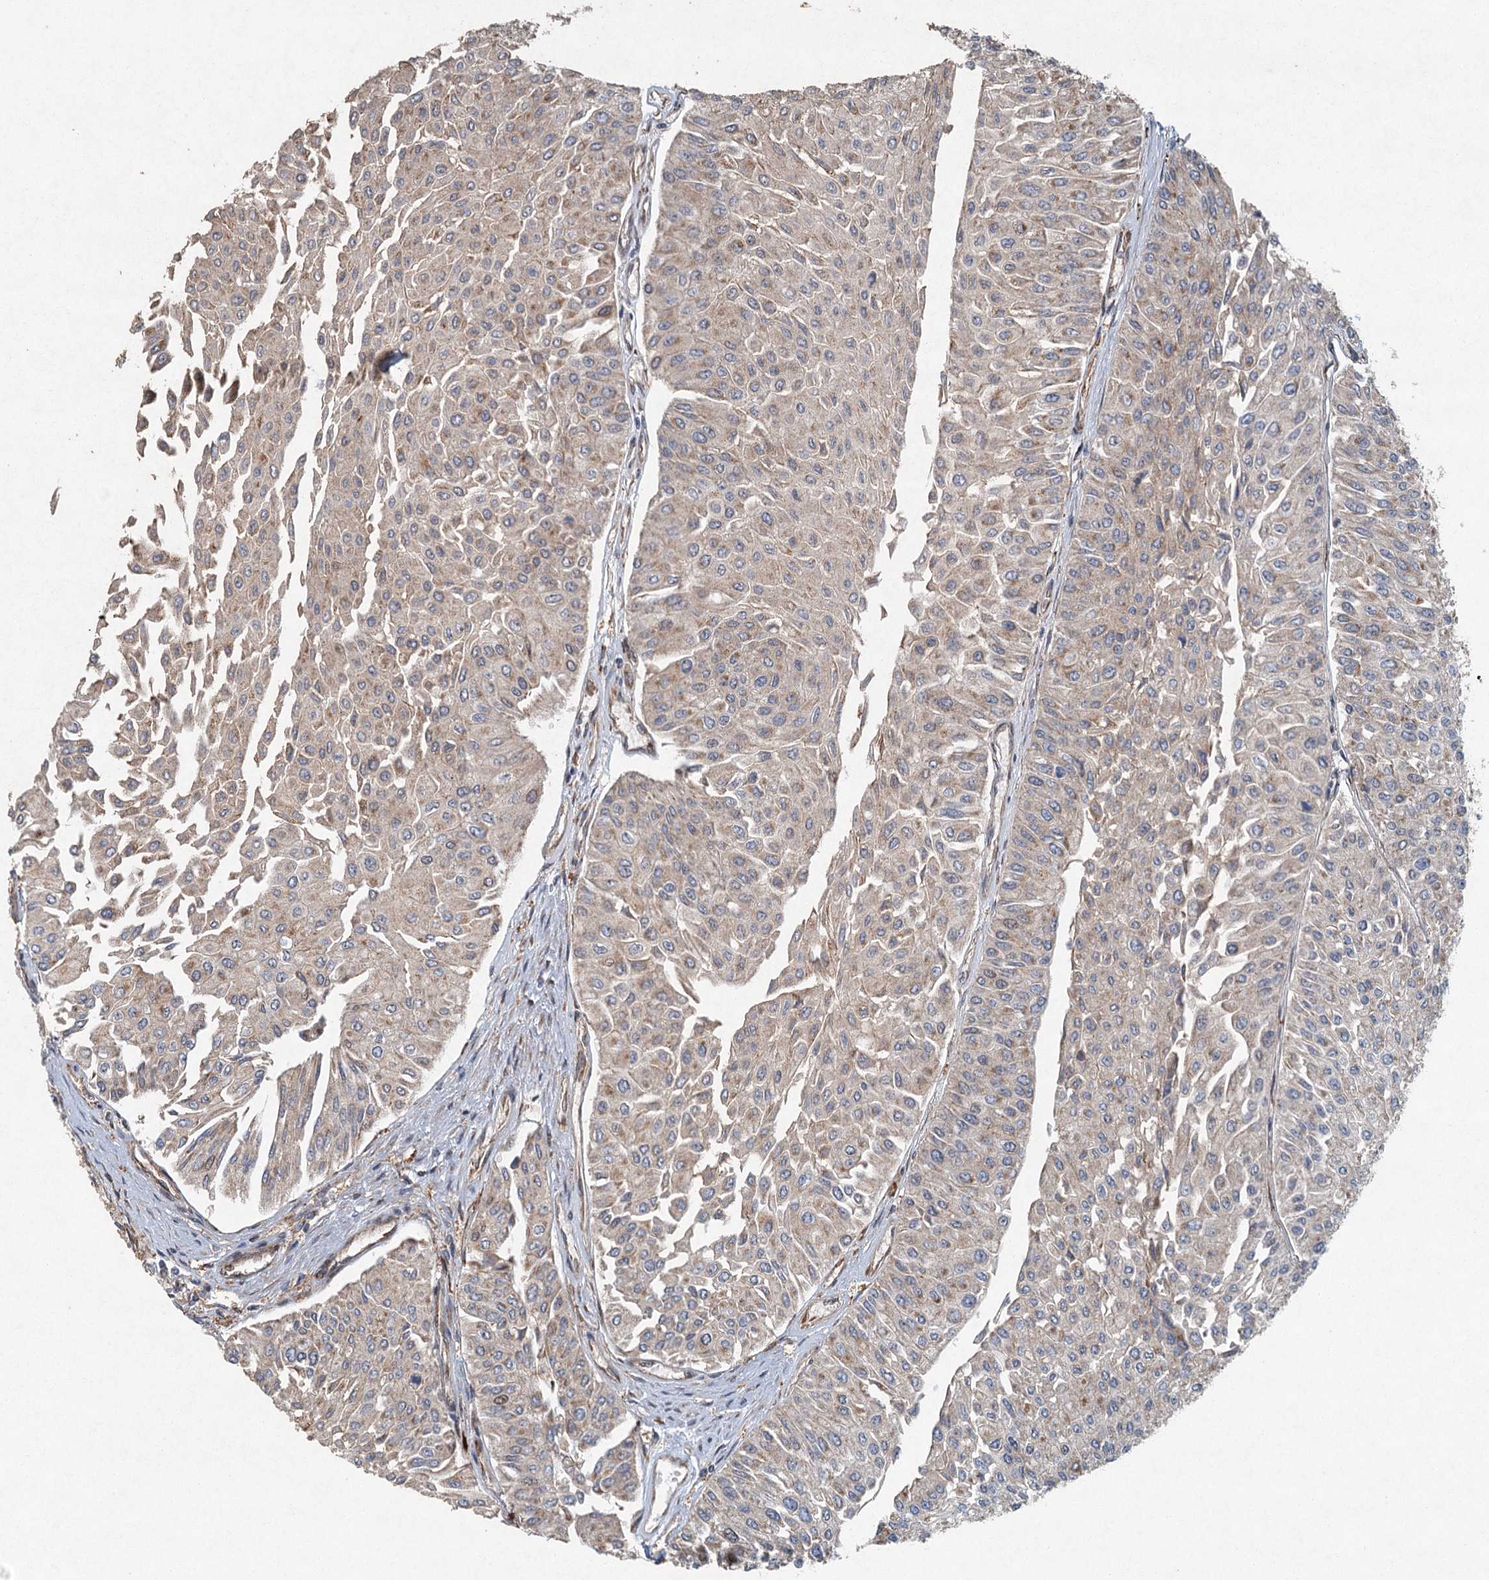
{"staining": {"intensity": "weak", "quantity": "<25%", "location": "cytoplasmic/membranous"}, "tissue": "urothelial cancer", "cell_type": "Tumor cells", "image_type": "cancer", "snomed": [{"axis": "morphology", "description": "Urothelial carcinoma, Low grade"}, {"axis": "topography", "description": "Urinary bladder"}], "caption": "A micrograph of urothelial cancer stained for a protein reveals no brown staining in tumor cells.", "gene": "SRPX2", "patient": {"sex": "male", "age": 67}}